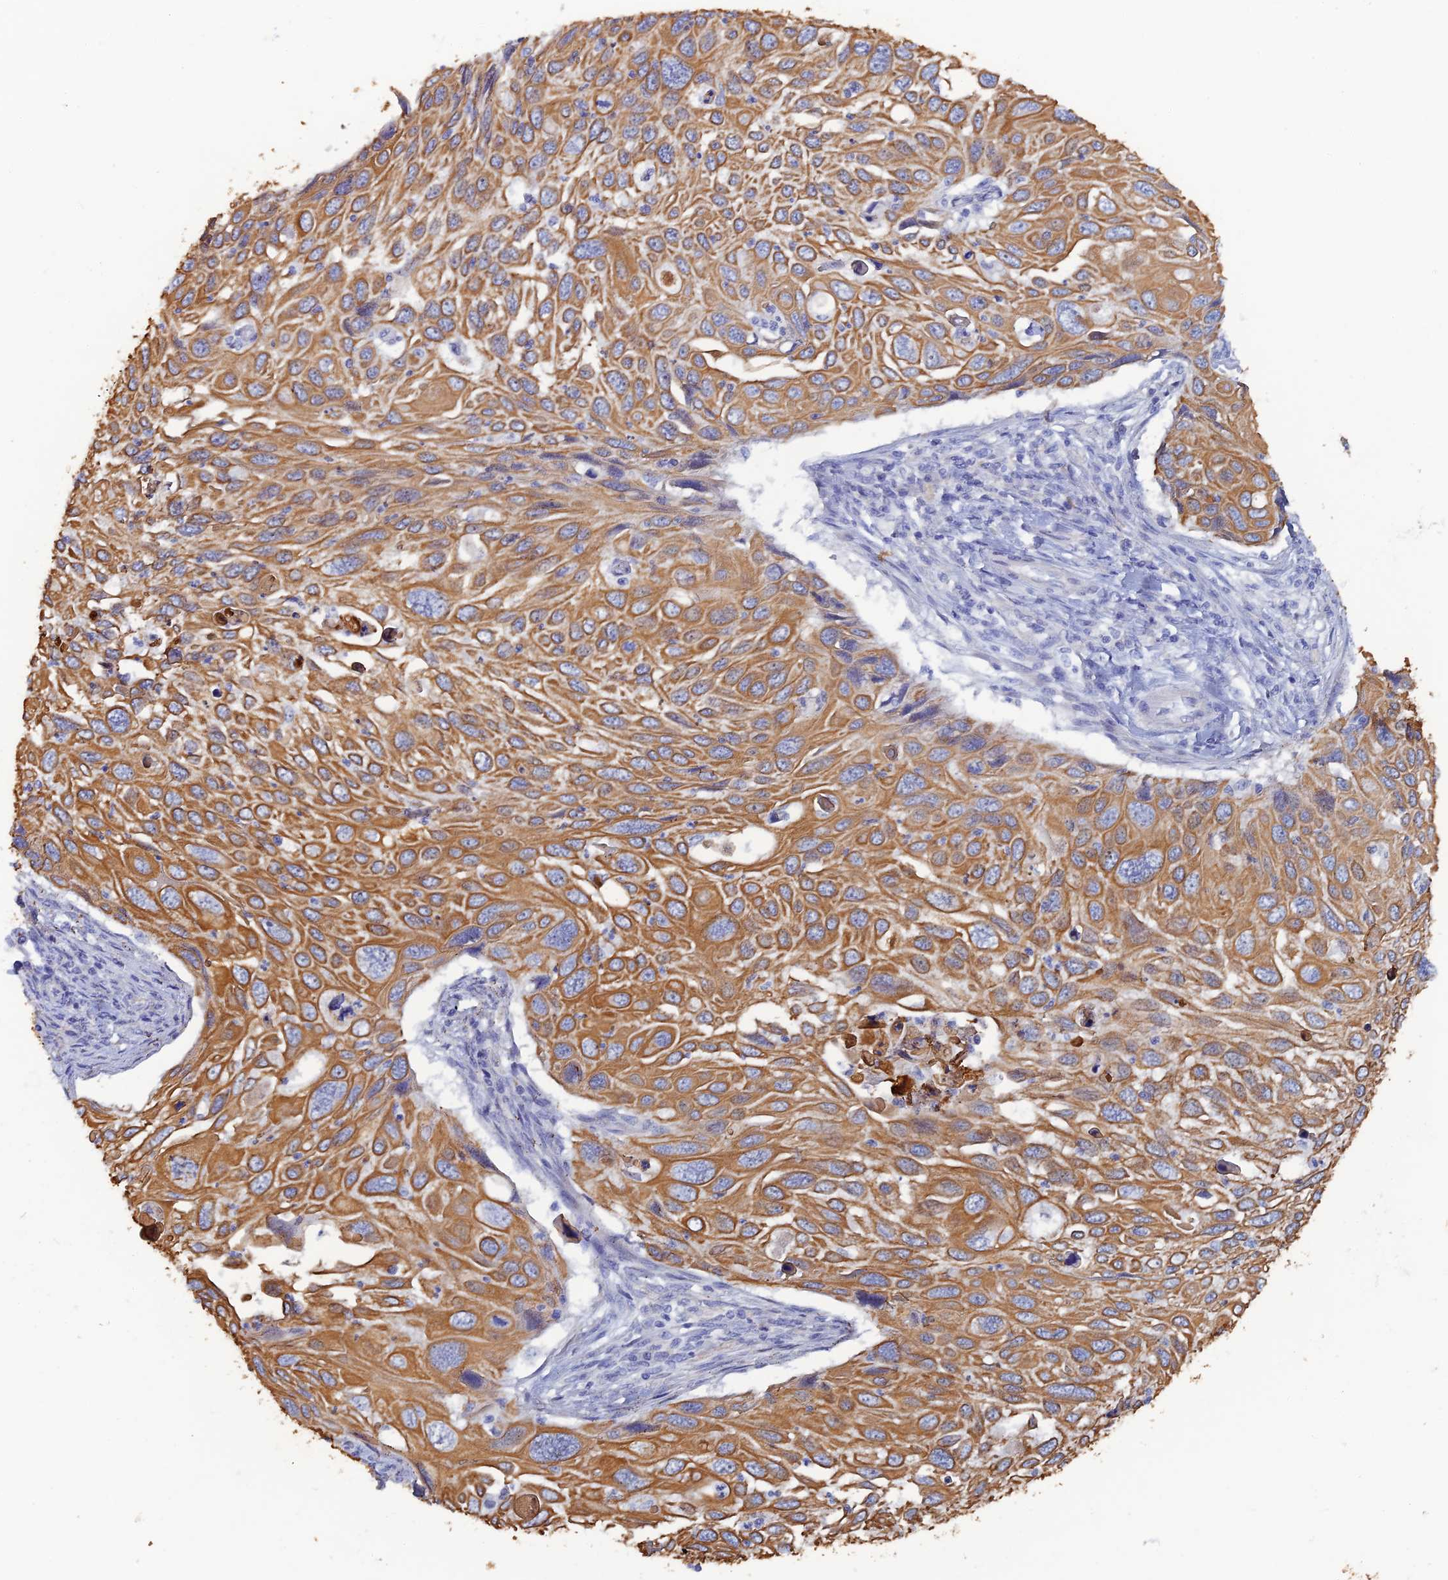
{"staining": {"intensity": "moderate", "quantity": ">75%", "location": "cytoplasmic/membranous"}, "tissue": "cervical cancer", "cell_type": "Tumor cells", "image_type": "cancer", "snomed": [{"axis": "morphology", "description": "Squamous cell carcinoma, NOS"}, {"axis": "topography", "description": "Cervix"}], "caption": "Immunohistochemistry of cervical cancer (squamous cell carcinoma) shows medium levels of moderate cytoplasmic/membranous staining in approximately >75% of tumor cells.", "gene": "SRFBP1", "patient": {"sex": "female", "age": 70}}